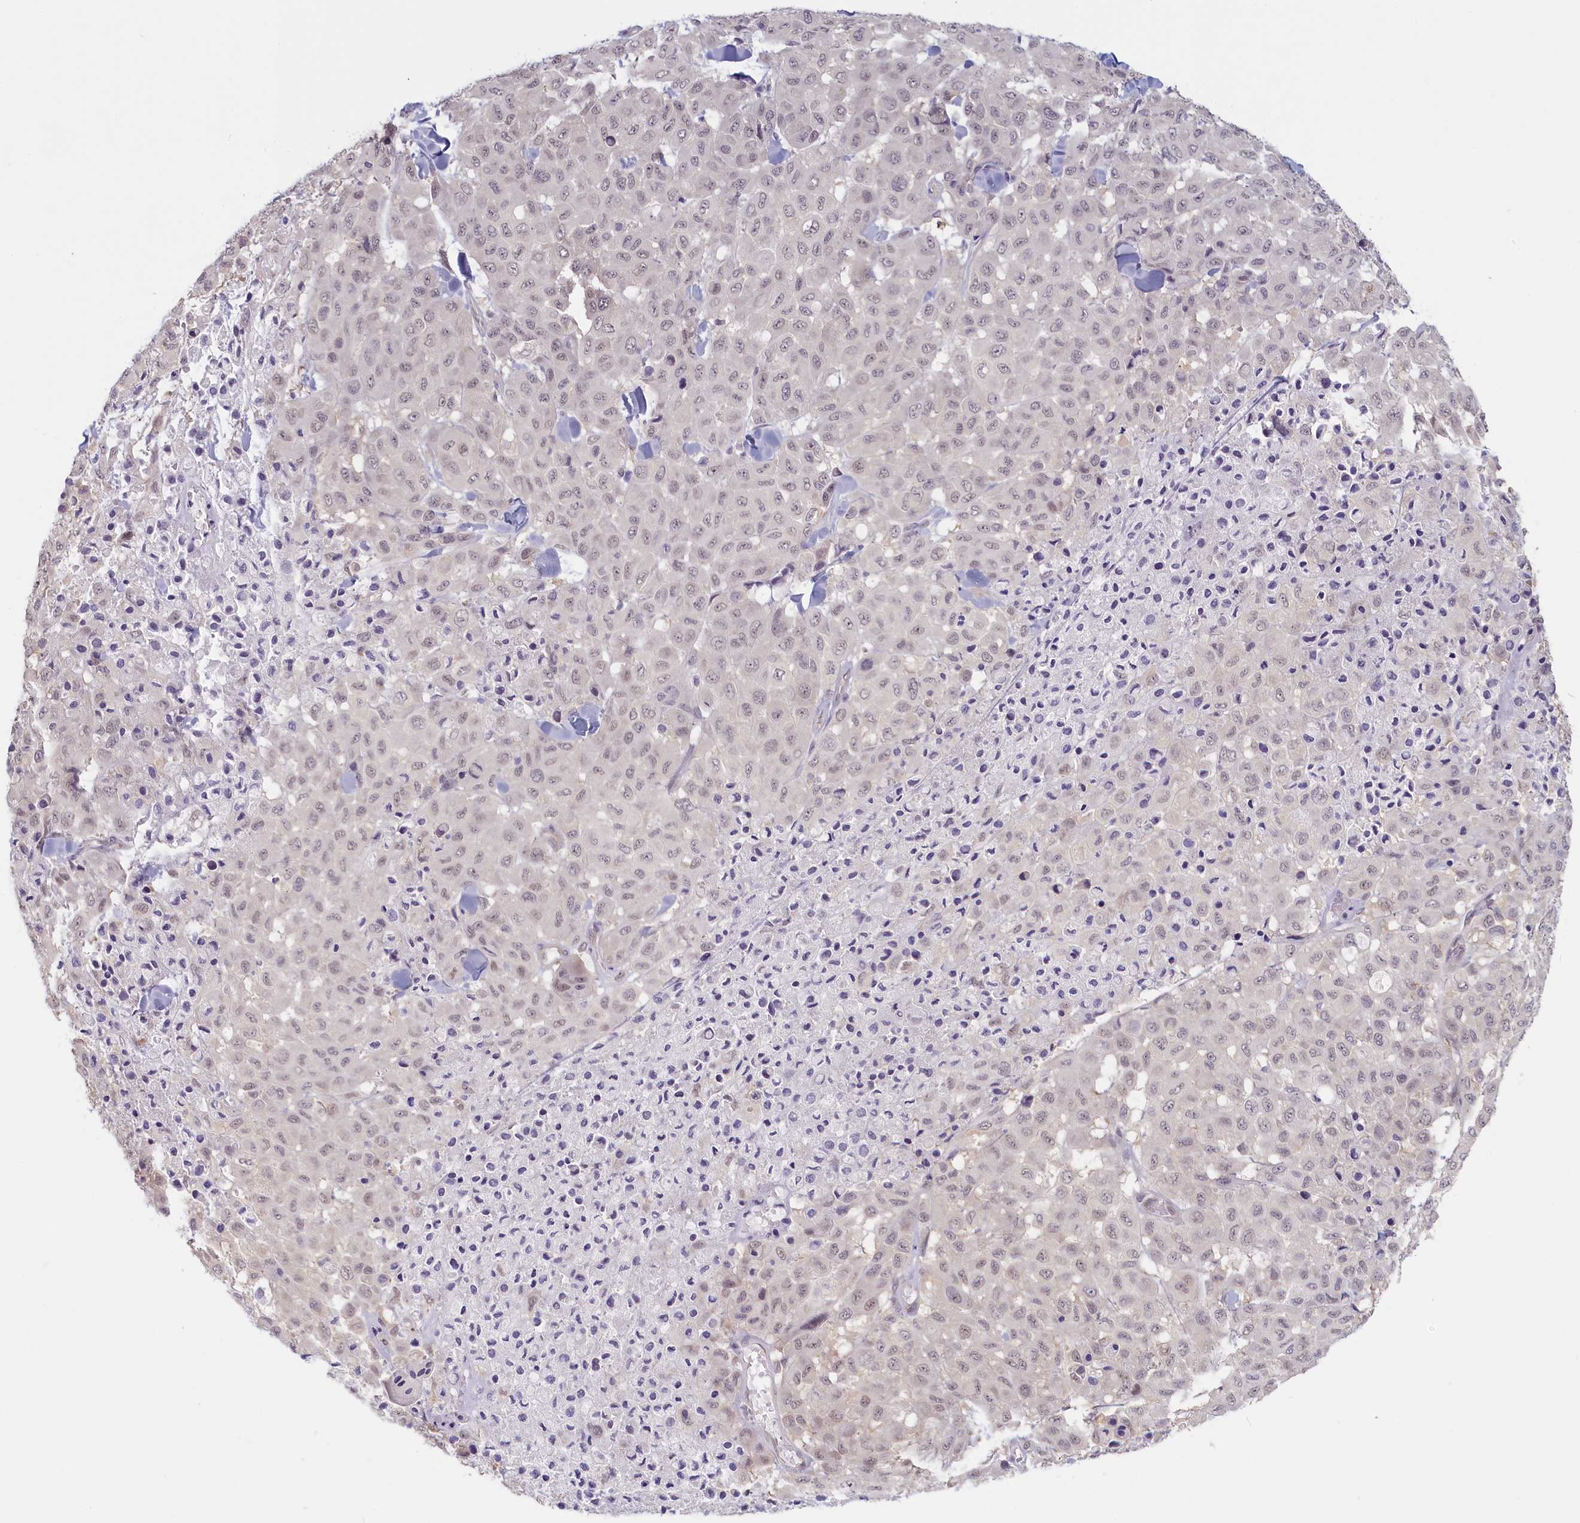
{"staining": {"intensity": "weak", "quantity": "25%-75%", "location": "nuclear"}, "tissue": "melanoma", "cell_type": "Tumor cells", "image_type": "cancer", "snomed": [{"axis": "morphology", "description": "Malignant melanoma, Metastatic site"}, {"axis": "topography", "description": "Skin"}], "caption": "This is an image of immunohistochemistry staining of malignant melanoma (metastatic site), which shows weak positivity in the nuclear of tumor cells.", "gene": "C19orf44", "patient": {"sex": "female", "age": 81}}